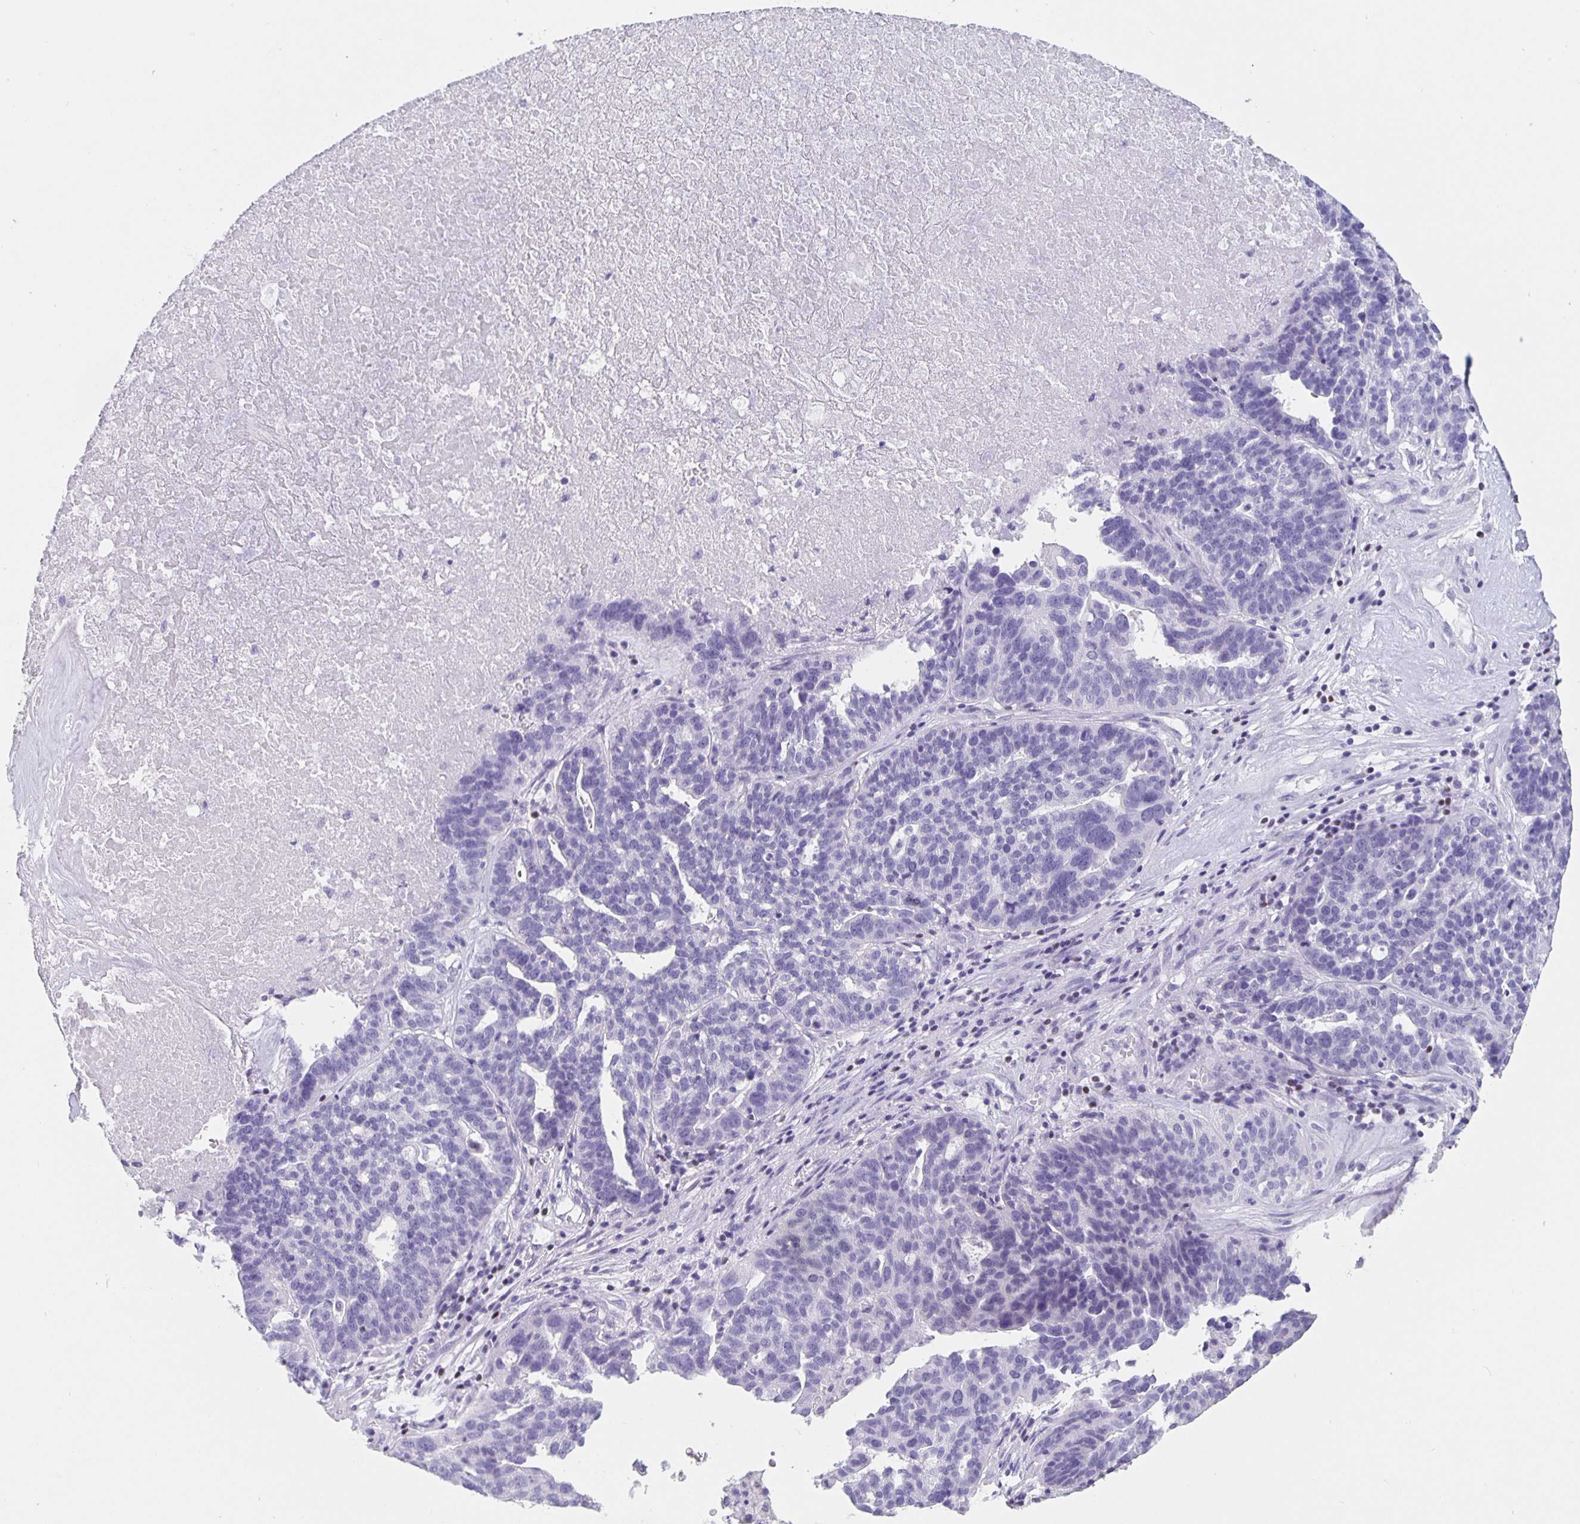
{"staining": {"intensity": "negative", "quantity": "none", "location": "none"}, "tissue": "ovarian cancer", "cell_type": "Tumor cells", "image_type": "cancer", "snomed": [{"axis": "morphology", "description": "Cystadenocarcinoma, serous, NOS"}, {"axis": "topography", "description": "Ovary"}], "caption": "Immunohistochemistry (IHC) micrograph of neoplastic tissue: human ovarian cancer (serous cystadenocarcinoma) stained with DAB exhibits no significant protein expression in tumor cells.", "gene": "SATB2", "patient": {"sex": "female", "age": 59}}